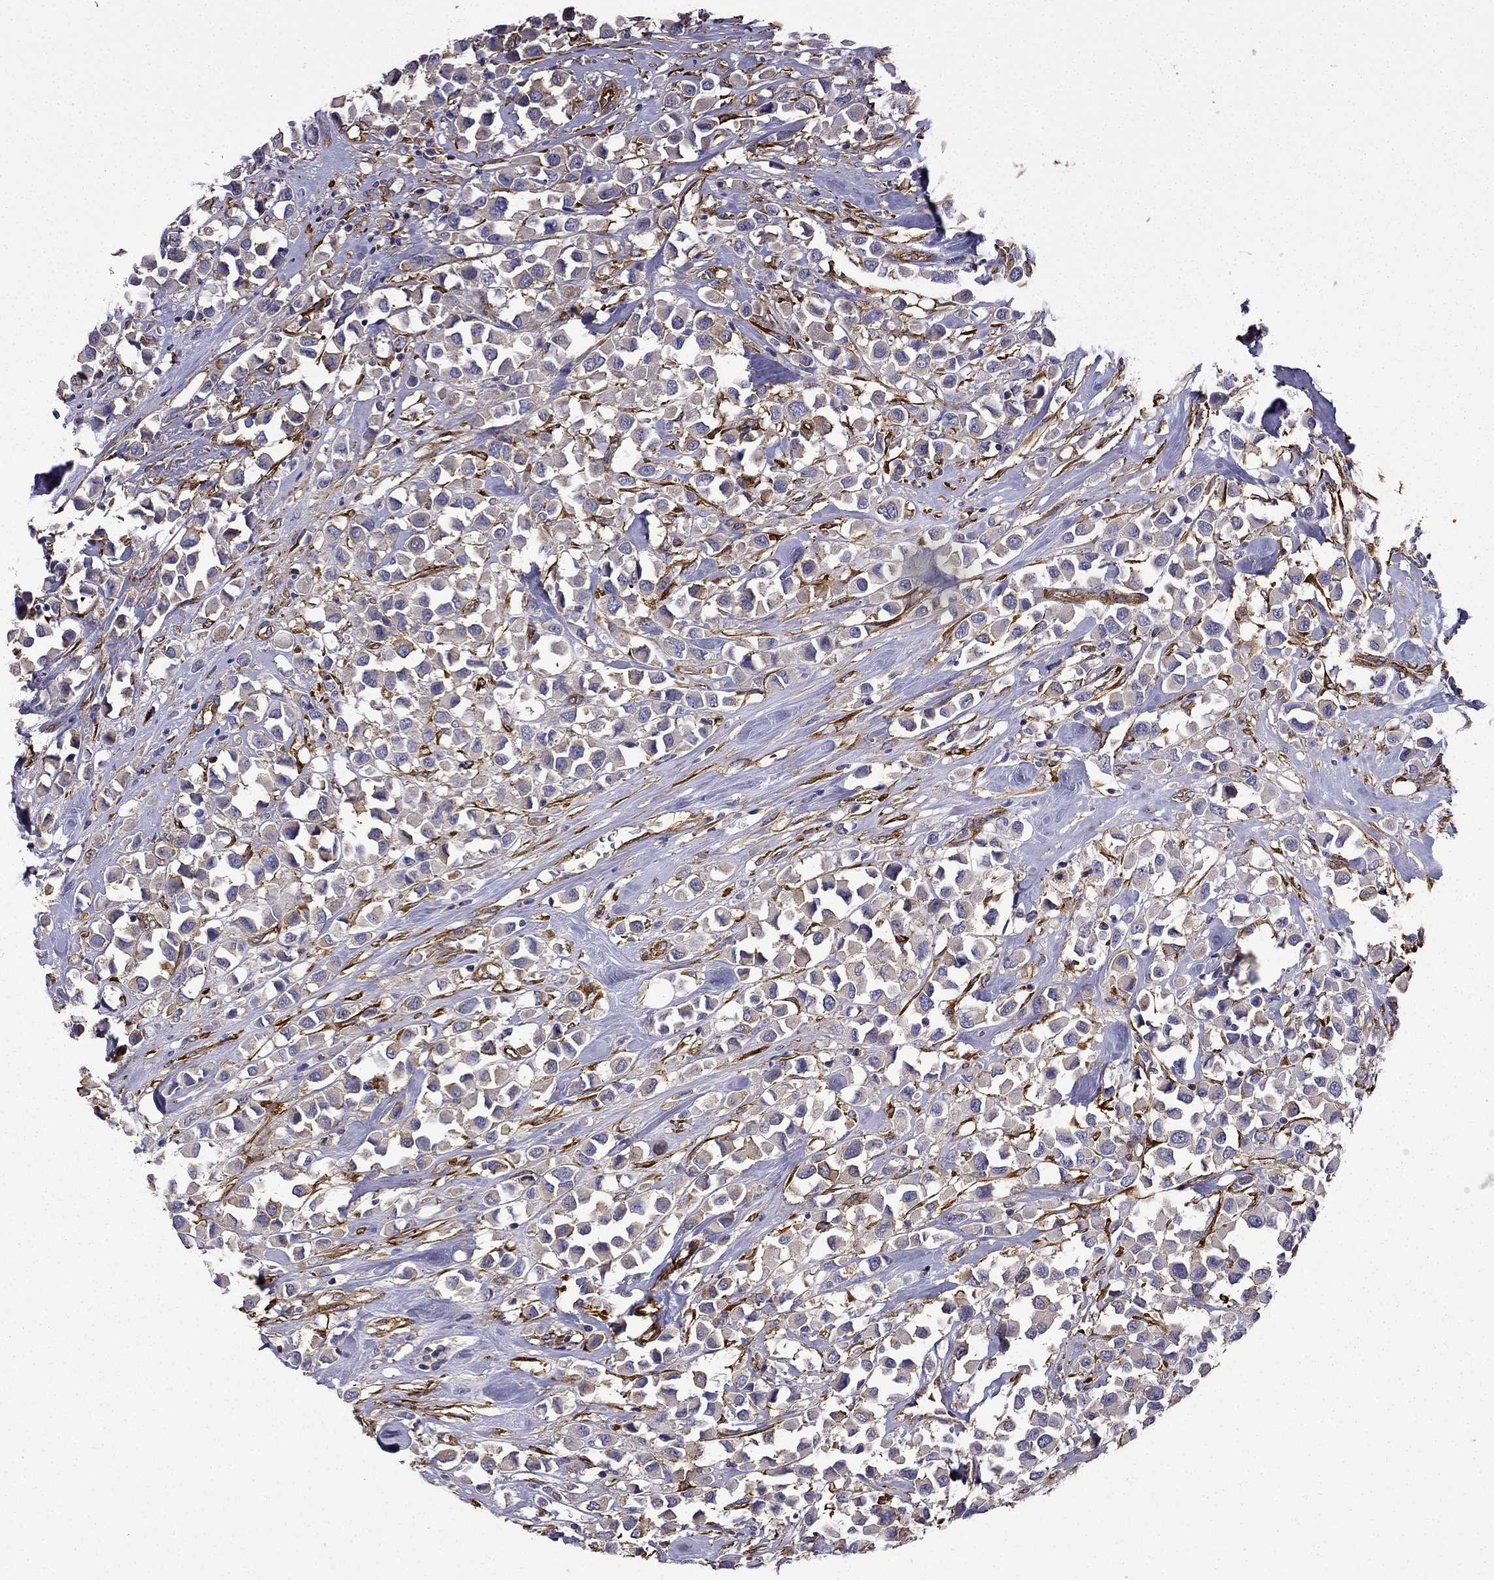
{"staining": {"intensity": "negative", "quantity": "none", "location": "none"}, "tissue": "breast cancer", "cell_type": "Tumor cells", "image_type": "cancer", "snomed": [{"axis": "morphology", "description": "Duct carcinoma"}, {"axis": "topography", "description": "Breast"}], "caption": "Immunohistochemical staining of invasive ductal carcinoma (breast) exhibits no significant positivity in tumor cells.", "gene": "MAP4", "patient": {"sex": "female", "age": 61}}